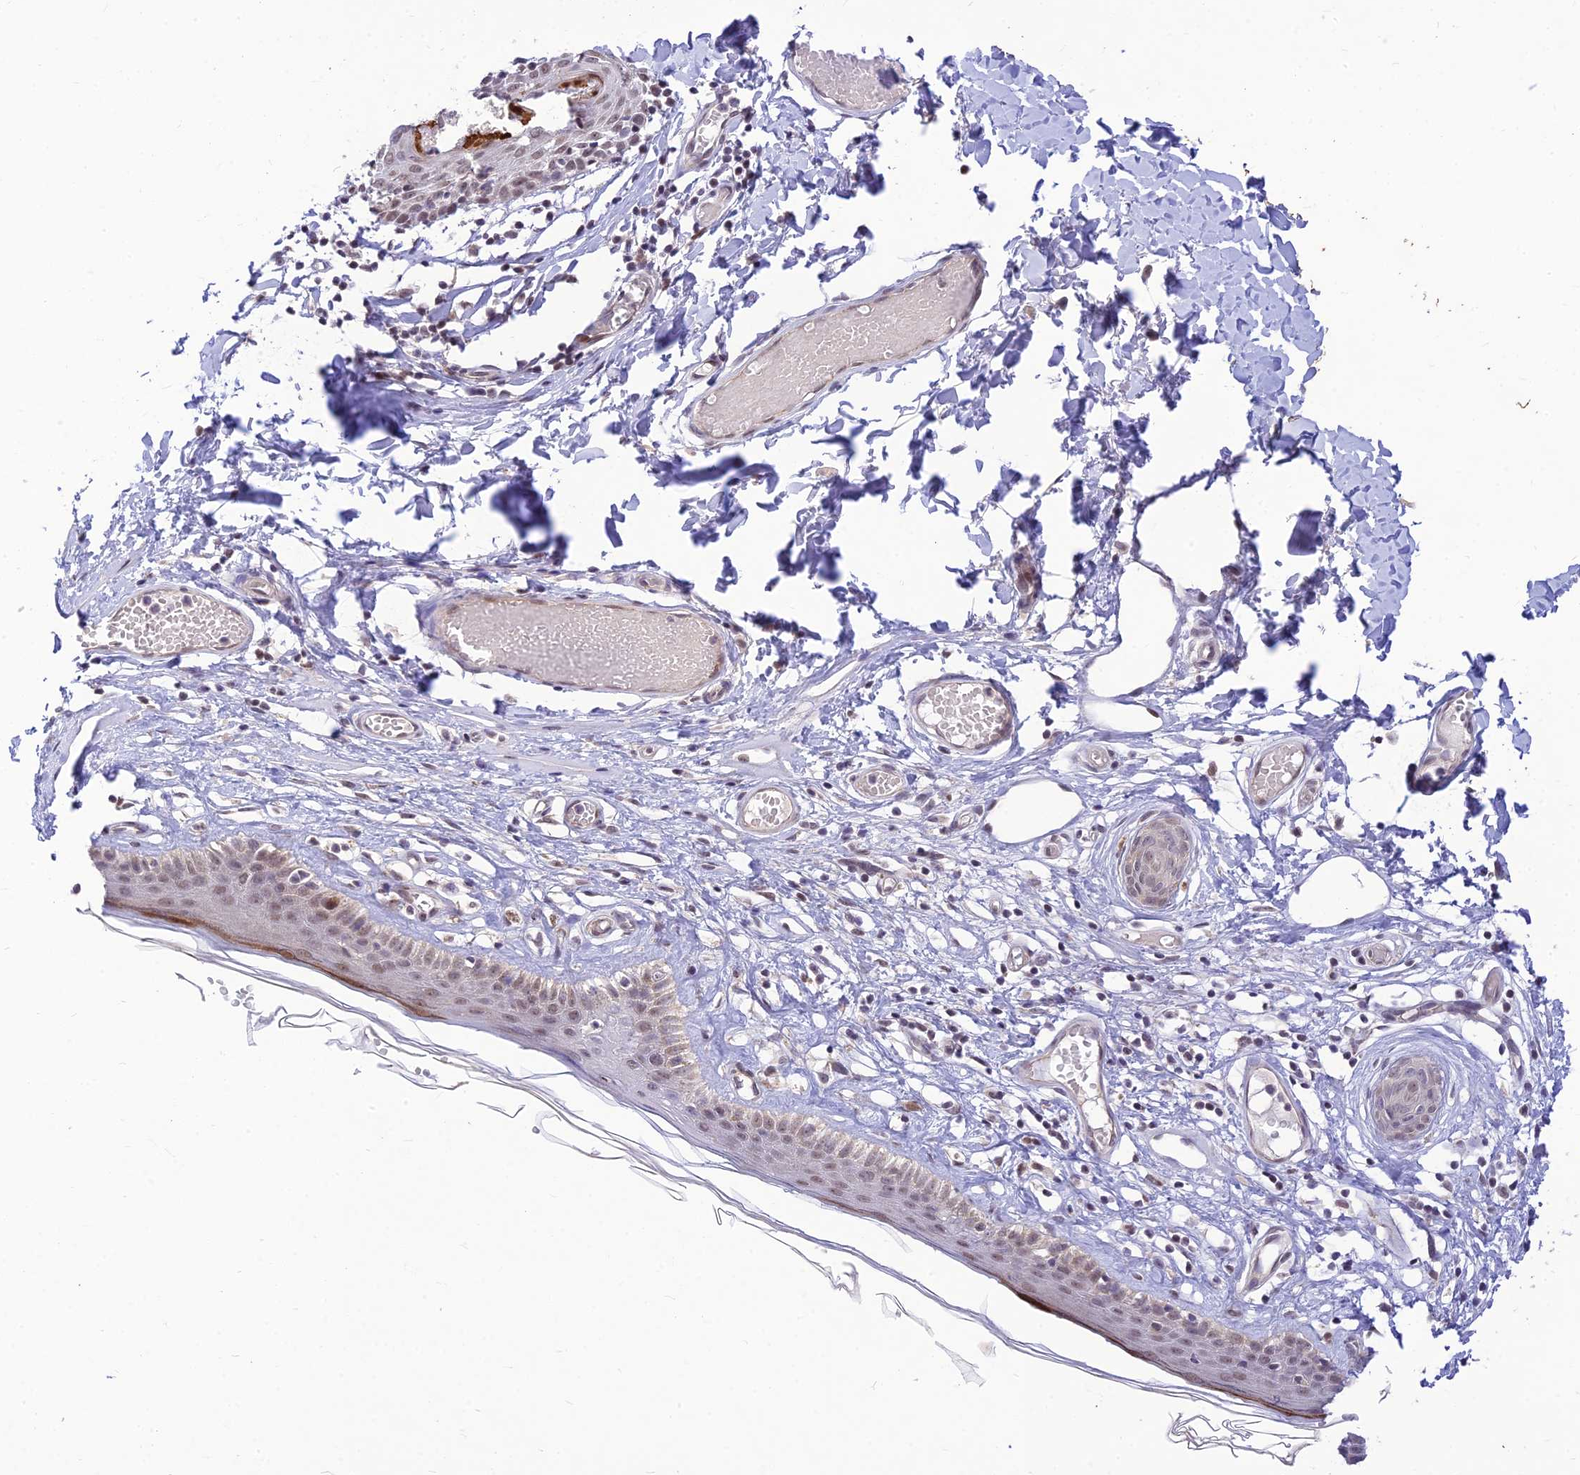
{"staining": {"intensity": "weak", "quantity": "25%-75%", "location": "cytoplasmic/membranous,nuclear"}, "tissue": "skin", "cell_type": "Epidermal cells", "image_type": "normal", "snomed": [{"axis": "morphology", "description": "Normal tissue, NOS"}, {"axis": "topography", "description": "Adipose tissue"}, {"axis": "topography", "description": "Vascular tissue"}, {"axis": "topography", "description": "Vulva"}, {"axis": "topography", "description": "Peripheral nerve tissue"}], "caption": "The image exhibits a brown stain indicating the presence of a protein in the cytoplasmic/membranous,nuclear of epidermal cells in skin. The protein of interest is shown in brown color, while the nuclei are stained blue.", "gene": "MICOS13", "patient": {"sex": "female", "age": 86}}